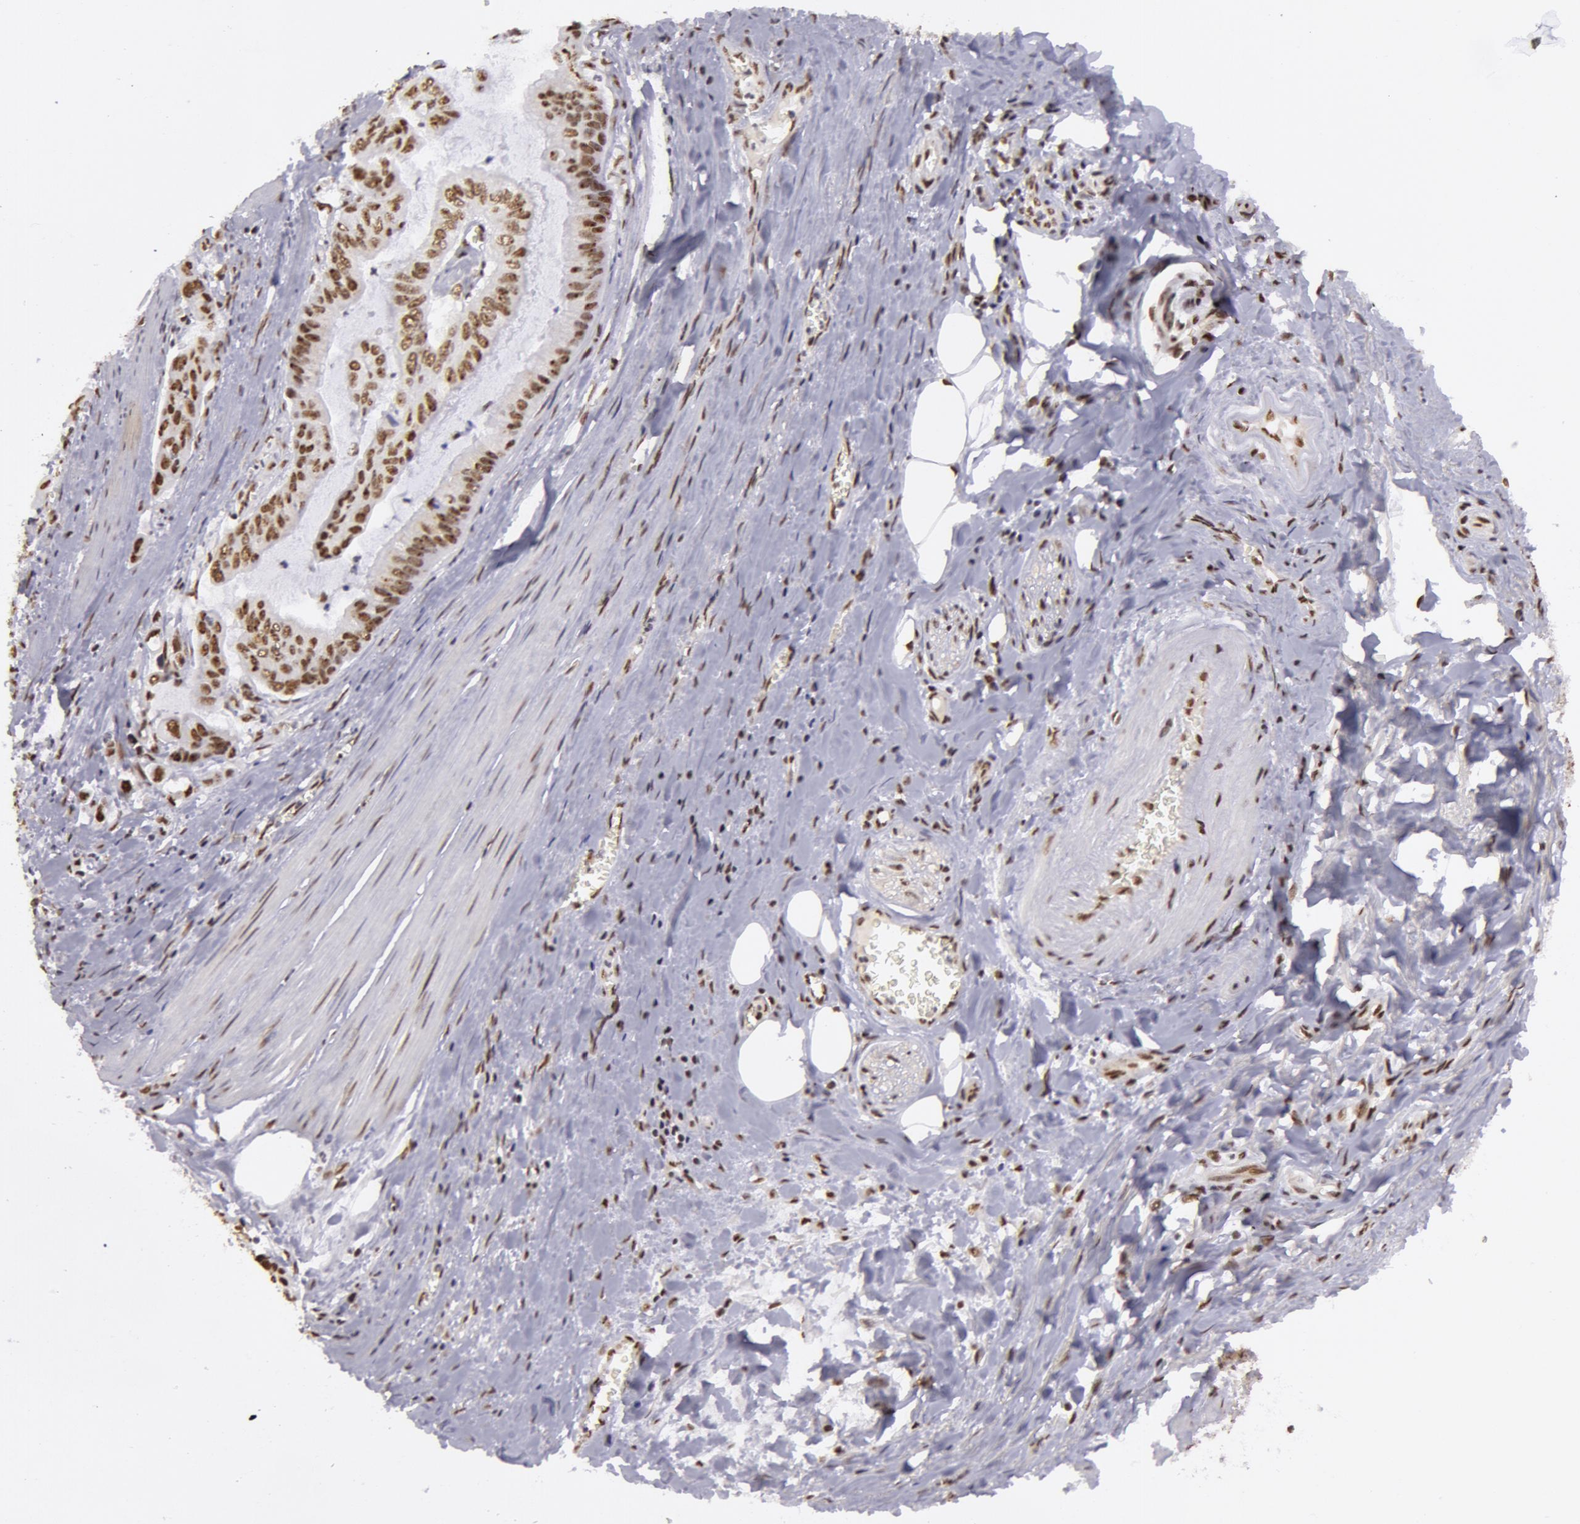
{"staining": {"intensity": "moderate", "quantity": "25%-75%", "location": "cytoplasmic/membranous,nuclear"}, "tissue": "stomach cancer", "cell_type": "Tumor cells", "image_type": "cancer", "snomed": [{"axis": "morphology", "description": "Adenocarcinoma, NOS"}, {"axis": "topography", "description": "Stomach, upper"}], "caption": "DAB immunohistochemical staining of human stomach cancer (adenocarcinoma) exhibits moderate cytoplasmic/membranous and nuclear protein staining in approximately 25%-75% of tumor cells. (brown staining indicates protein expression, while blue staining denotes nuclei).", "gene": "VRTN", "patient": {"sex": "male", "age": 80}}